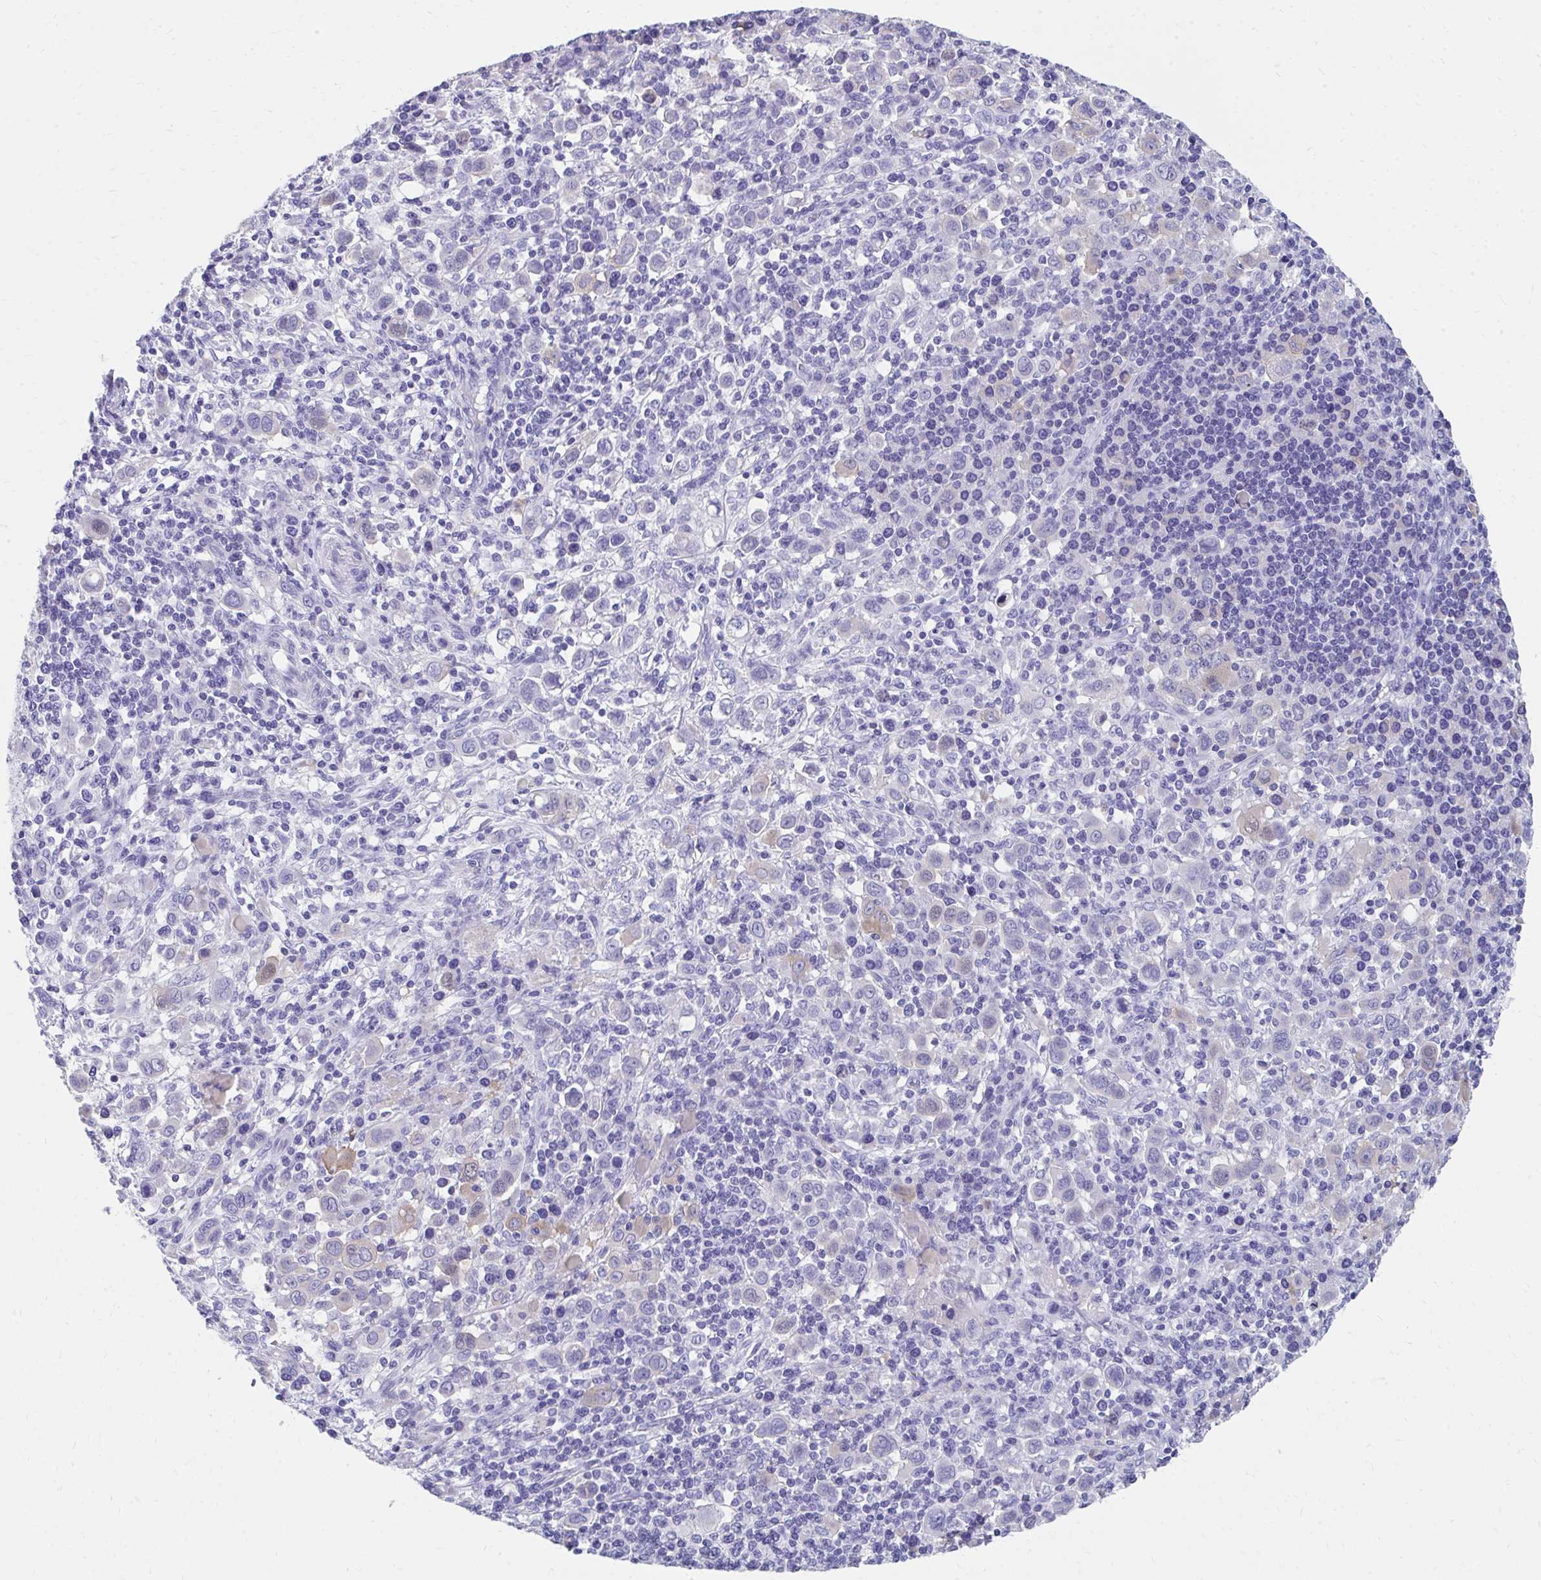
{"staining": {"intensity": "negative", "quantity": "none", "location": "none"}, "tissue": "stomach cancer", "cell_type": "Tumor cells", "image_type": "cancer", "snomed": [{"axis": "morphology", "description": "Adenocarcinoma, NOS"}, {"axis": "topography", "description": "Stomach, upper"}], "caption": "High power microscopy image of an IHC histopathology image of adenocarcinoma (stomach), revealing no significant staining in tumor cells.", "gene": "HGD", "patient": {"sex": "male", "age": 75}}